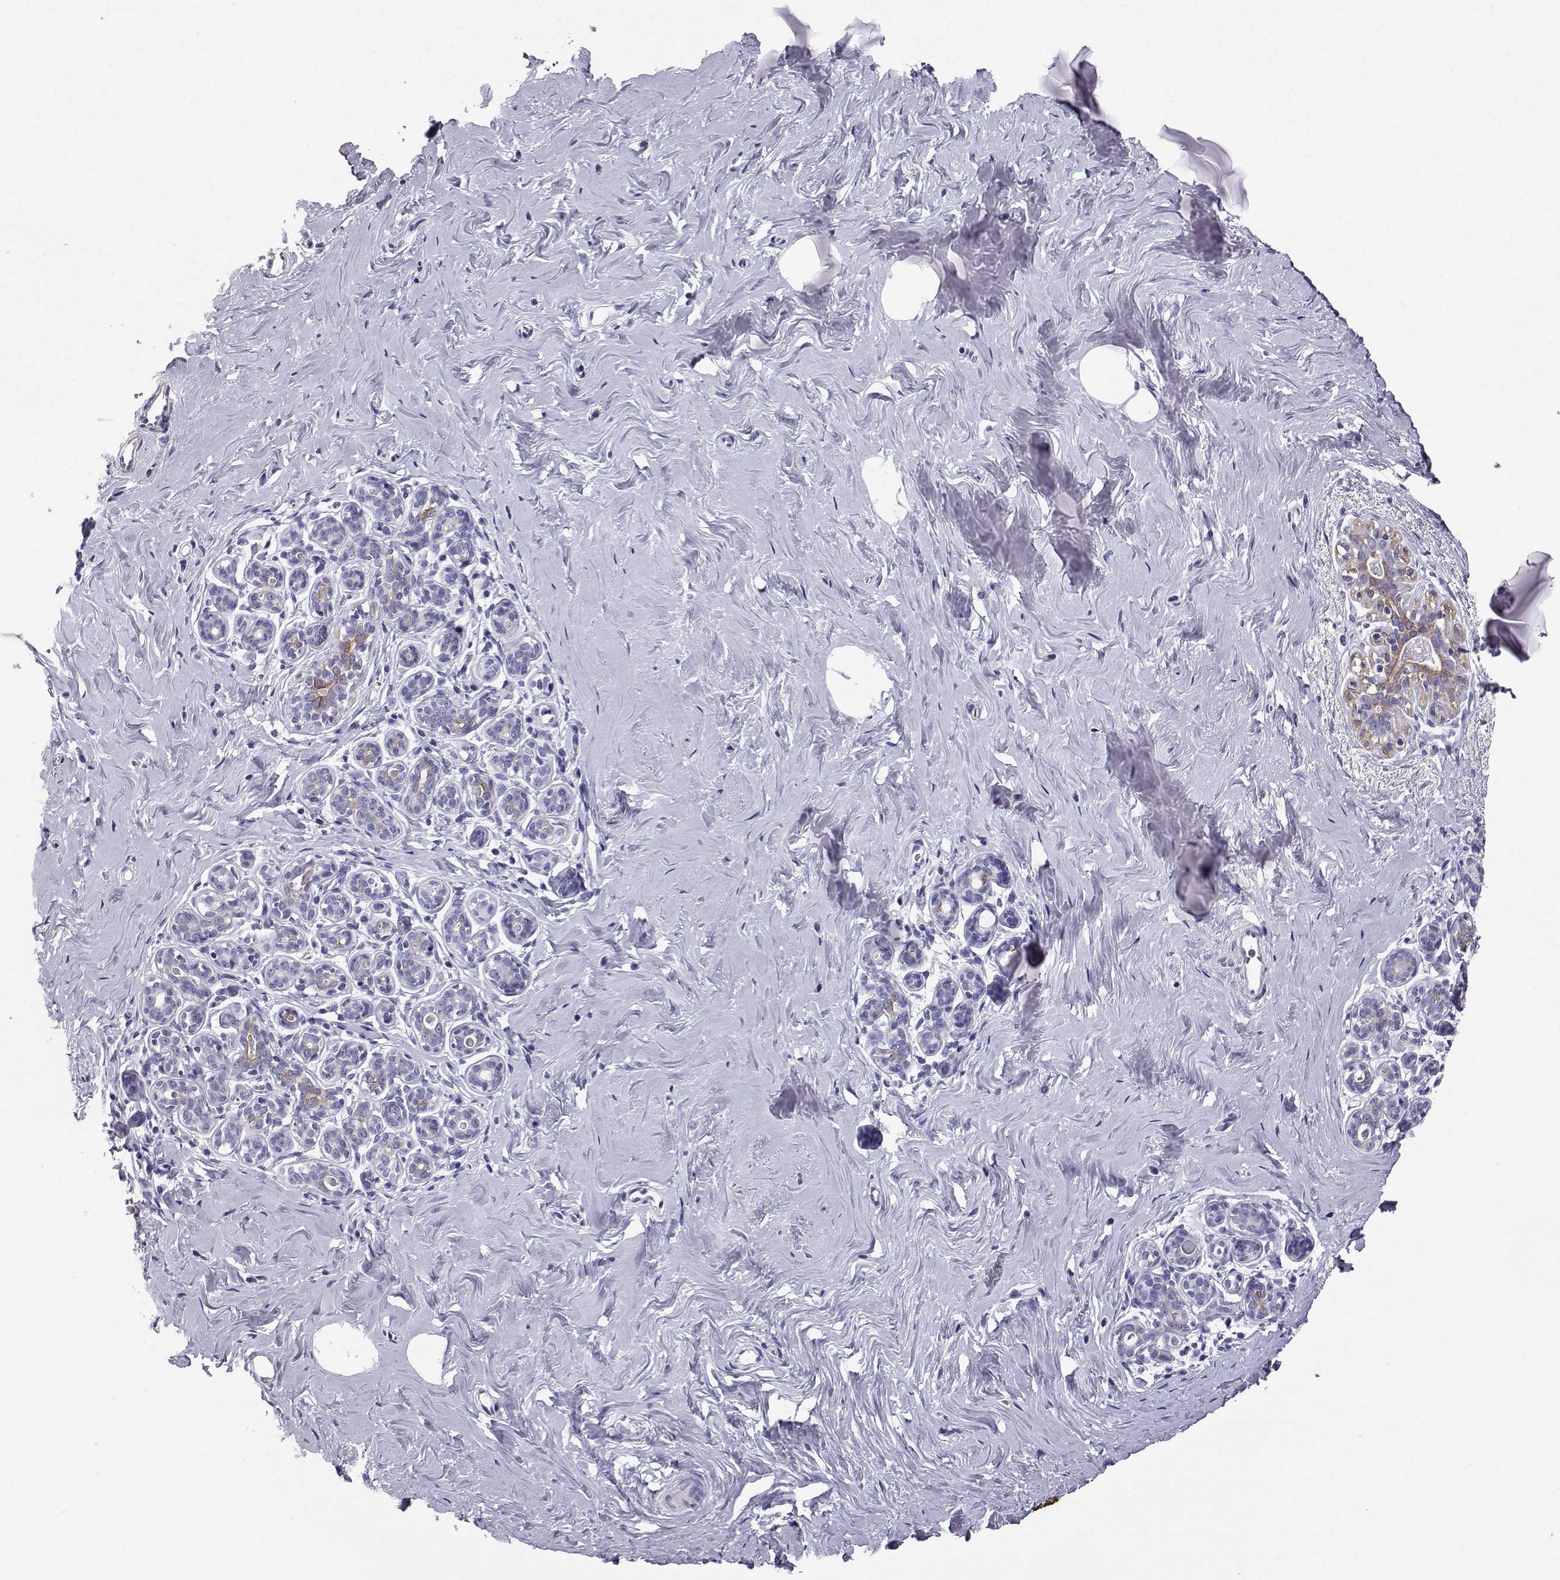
{"staining": {"intensity": "negative", "quantity": "none", "location": "none"}, "tissue": "breast", "cell_type": "Adipocytes", "image_type": "normal", "snomed": [{"axis": "morphology", "description": "Normal tissue, NOS"}, {"axis": "topography", "description": "Skin"}, {"axis": "topography", "description": "Breast"}], "caption": "Immunohistochemistry image of unremarkable breast: human breast stained with DAB shows no significant protein expression in adipocytes. The staining is performed using DAB brown chromogen with nuclei counter-stained in using hematoxylin.", "gene": "AKR1B1", "patient": {"sex": "female", "age": 43}}